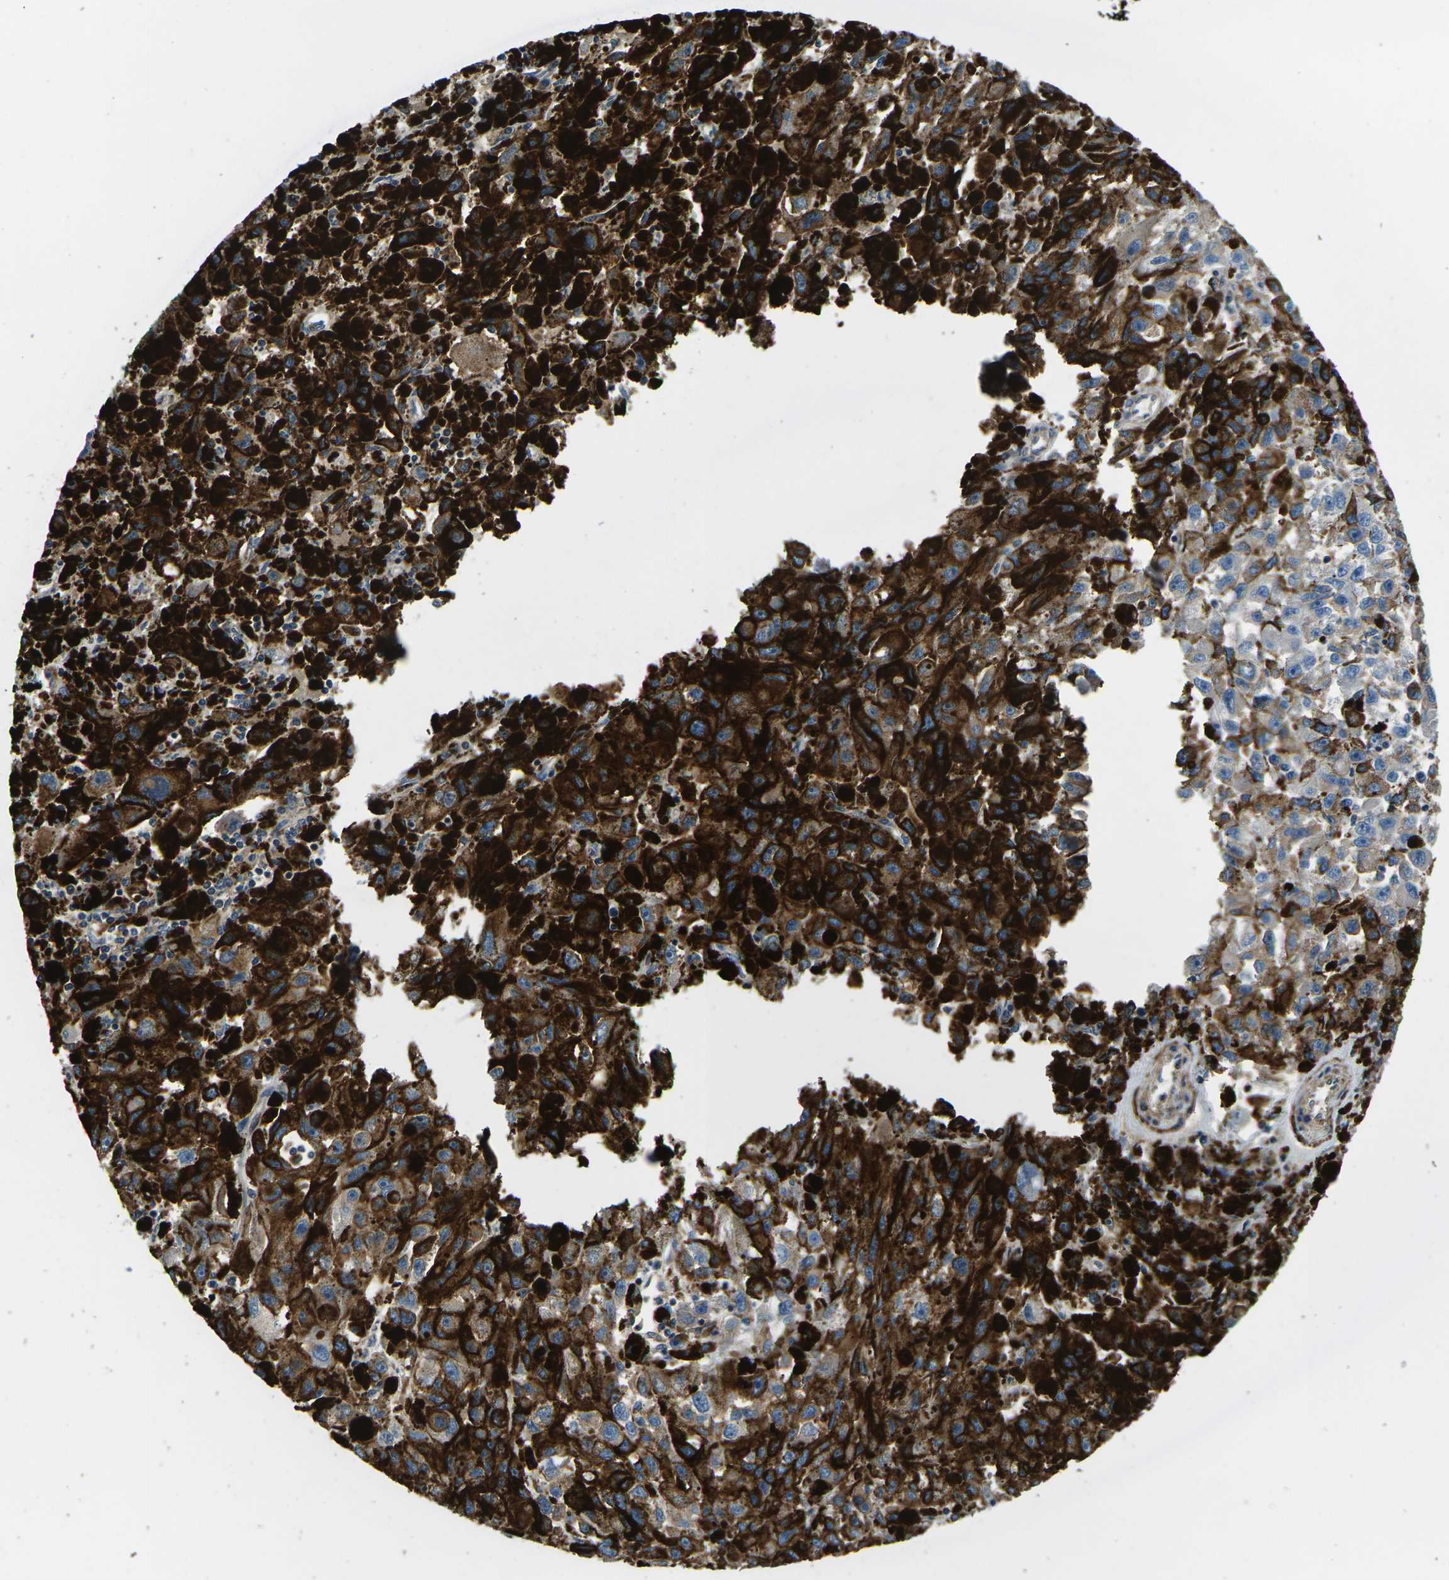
{"staining": {"intensity": "weak", "quantity": ">75%", "location": "cytoplasmic/membranous"}, "tissue": "melanoma", "cell_type": "Tumor cells", "image_type": "cancer", "snomed": [{"axis": "morphology", "description": "Malignant melanoma, NOS"}, {"axis": "topography", "description": "Skin"}], "caption": "This is a histology image of IHC staining of melanoma, which shows weak expression in the cytoplasmic/membranous of tumor cells.", "gene": "KCNJ15", "patient": {"sex": "female", "age": 104}}